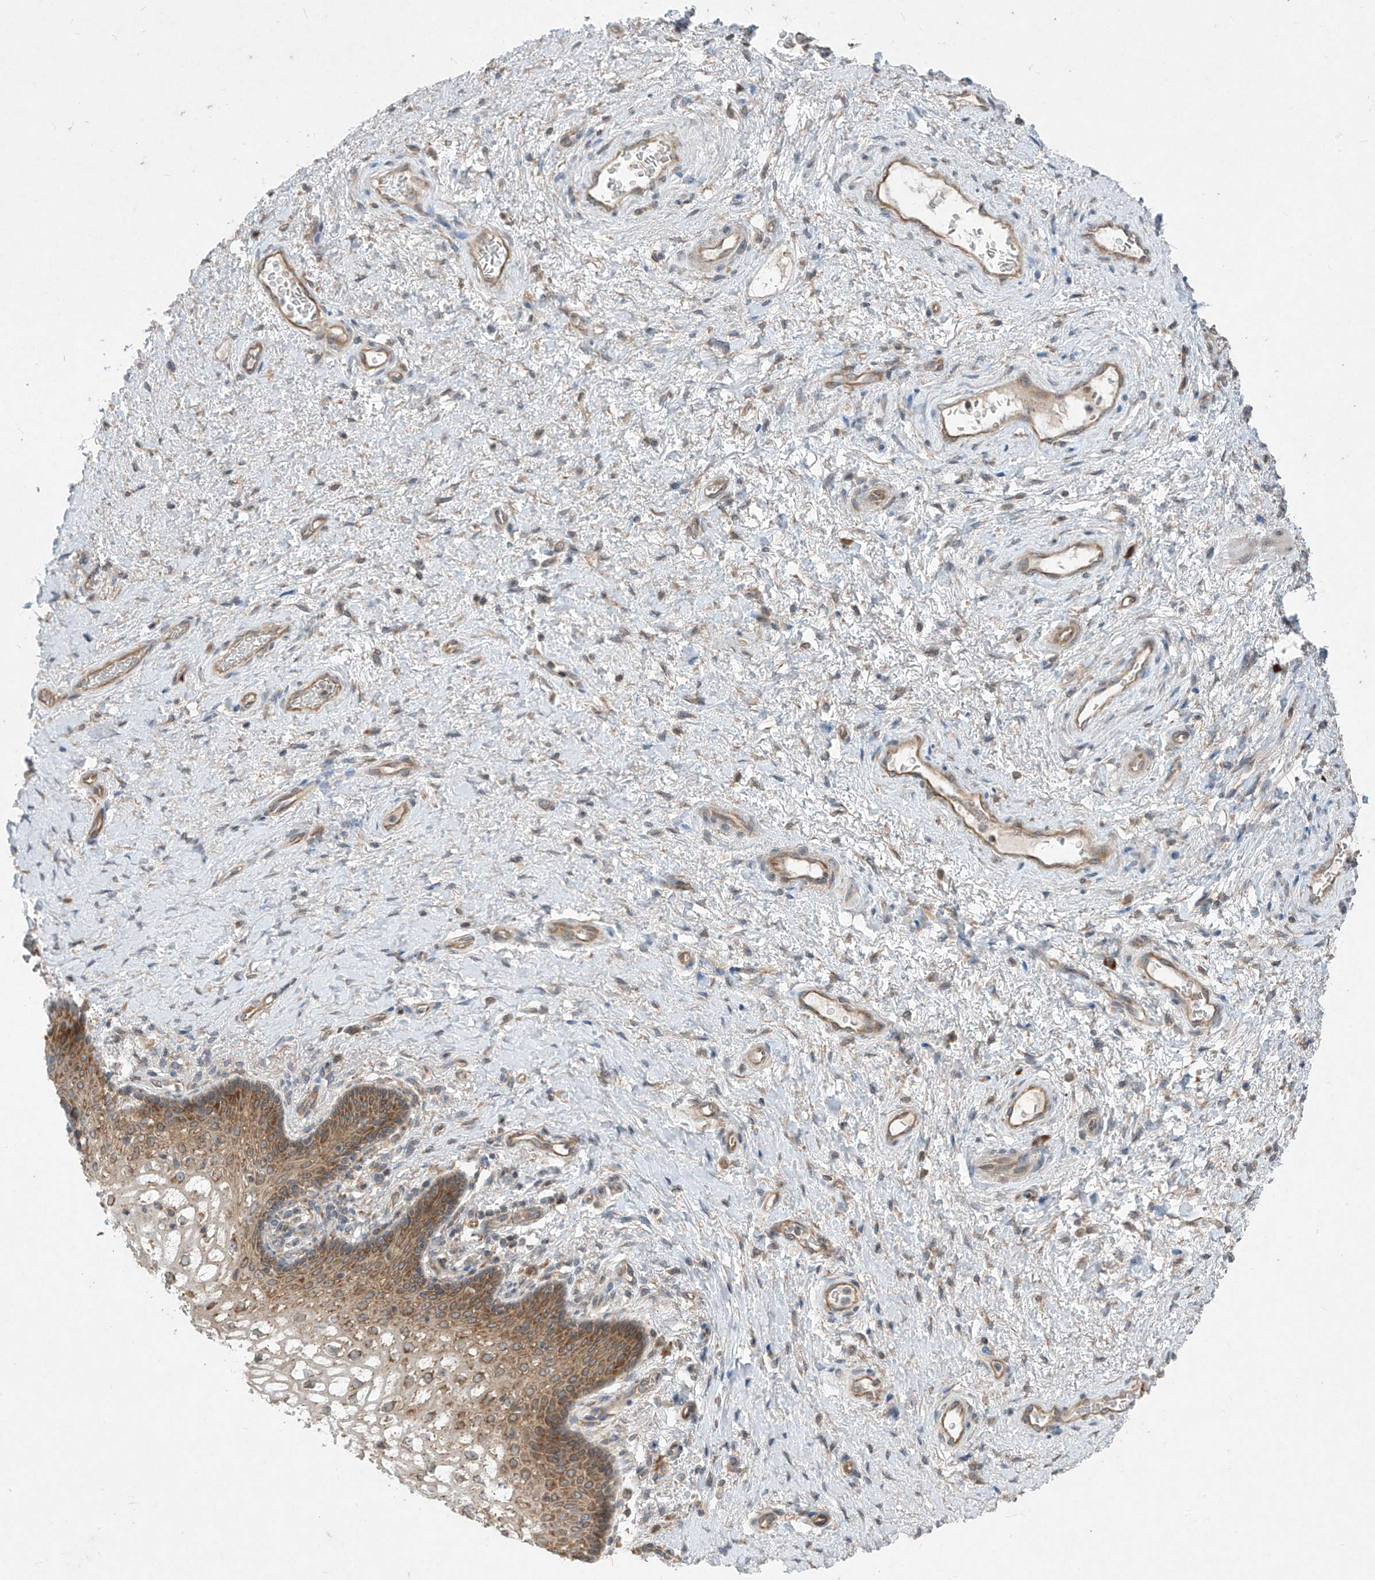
{"staining": {"intensity": "moderate", "quantity": "25%-75%", "location": "cytoplasmic/membranous"}, "tissue": "vagina", "cell_type": "Squamous epithelial cells", "image_type": "normal", "snomed": [{"axis": "morphology", "description": "Normal tissue, NOS"}, {"axis": "topography", "description": "Vagina"}], "caption": "Squamous epithelial cells demonstrate moderate cytoplasmic/membranous positivity in about 25%-75% of cells in normal vagina. (brown staining indicates protein expression, while blue staining denotes nuclei).", "gene": "RPL34", "patient": {"sex": "female", "age": 60}}